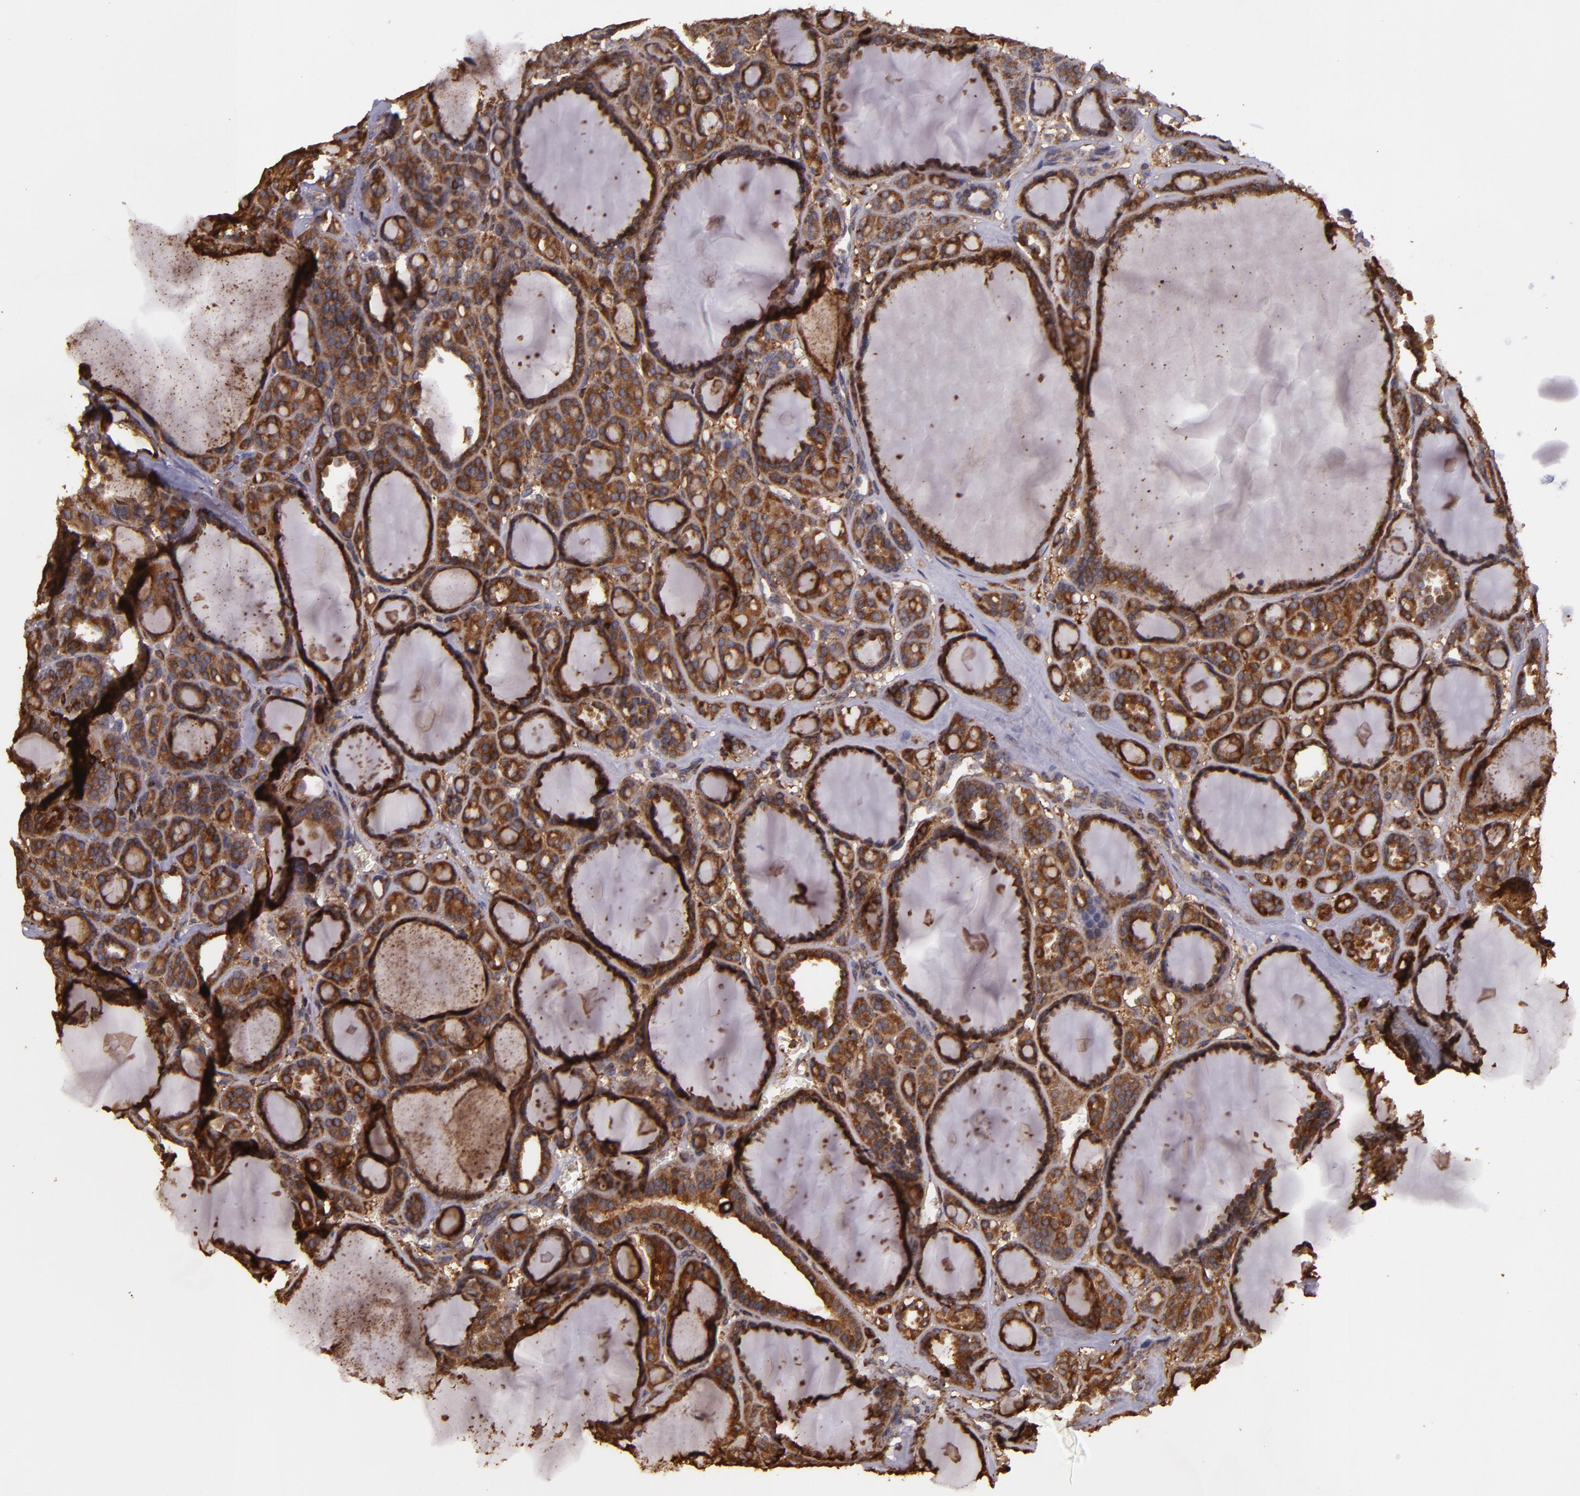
{"staining": {"intensity": "strong", "quantity": ">75%", "location": "cytoplasmic/membranous"}, "tissue": "thyroid cancer", "cell_type": "Tumor cells", "image_type": "cancer", "snomed": [{"axis": "morphology", "description": "Follicular adenoma carcinoma, NOS"}, {"axis": "topography", "description": "Thyroid gland"}], "caption": "Follicular adenoma carcinoma (thyroid) tissue reveals strong cytoplasmic/membranous positivity in about >75% of tumor cells, visualized by immunohistochemistry. (brown staining indicates protein expression, while blue staining denotes nuclei).", "gene": "SLC9A3R1", "patient": {"sex": "female", "age": 71}}